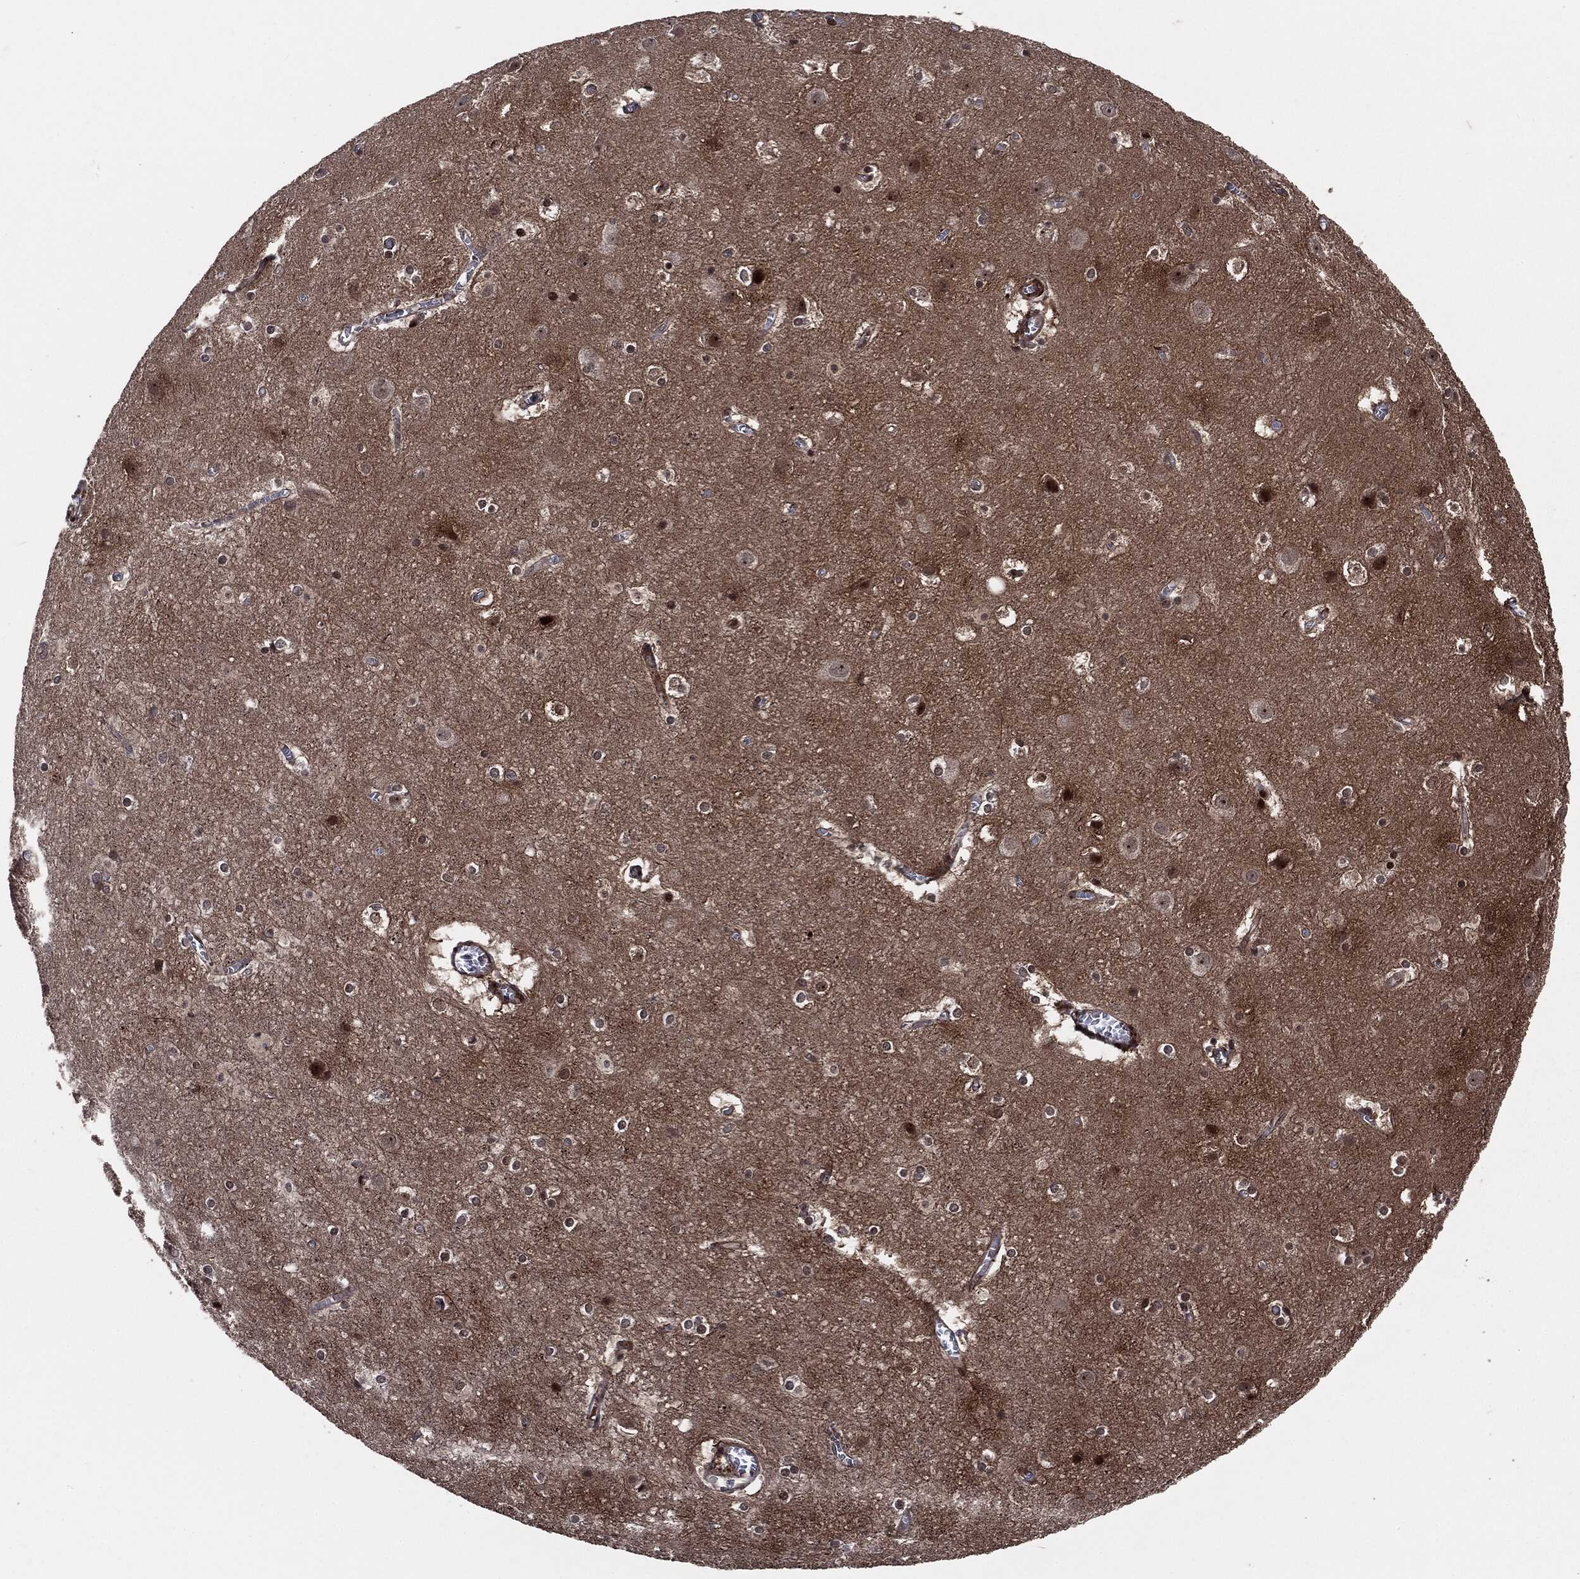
{"staining": {"intensity": "strong", "quantity": "25%-75%", "location": "nuclear"}, "tissue": "cerebral cortex", "cell_type": "Endothelial cells", "image_type": "normal", "snomed": [{"axis": "morphology", "description": "Normal tissue, NOS"}, {"axis": "topography", "description": "Cerebral cortex"}], "caption": "Immunohistochemistry (IHC) image of normal human cerebral cortex stained for a protein (brown), which exhibits high levels of strong nuclear staining in about 25%-75% of endothelial cells.", "gene": "SMAD4", "patient": {"sex": "male", "age": 59}}